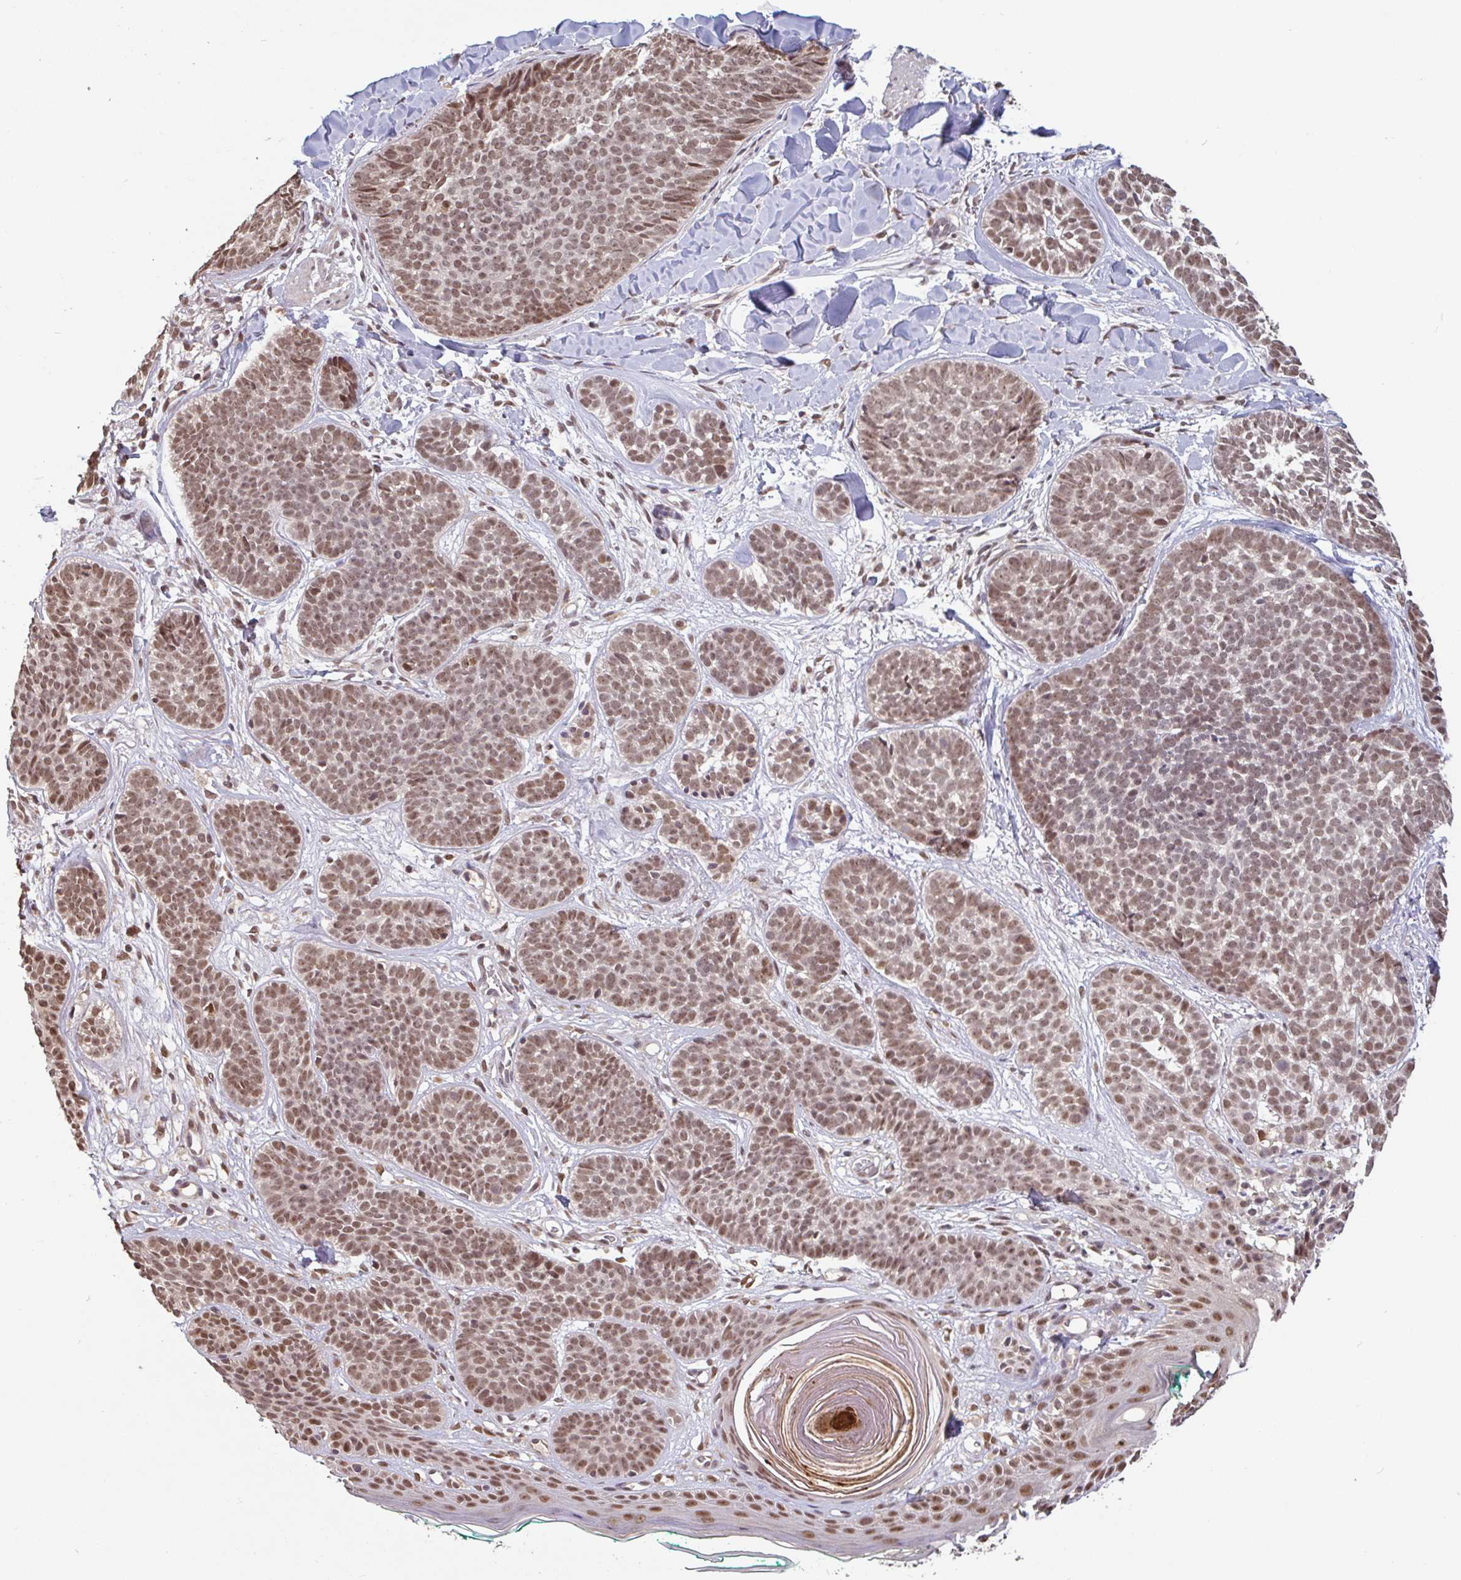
{"staining": {"intensity": "moderate", "quantity": ">75%", "location": "nuclear"}, "tissue": "skin cancer", "cell_type": "Tumor cells", "image_type": "cancer", "snomed": [{"axis": "morphology", "description": "Basal cell carcinoma"}, {"axis": "topography", "description": "Skin"}, {"axis": "topography", "description": "Skin of neck"}, {"axis": "topography", "description": "Skin of shoulder"}, {"axis": "topography", "description": "Skin of back"}], "caption": "Human skin basal cell carcinoma stained with a brown dye demonstrates moderate nuclear positive positivity in approximately >75% of tumor cells.", "gene": "DR1", "patient": {"sex": "male", "age": 80}}